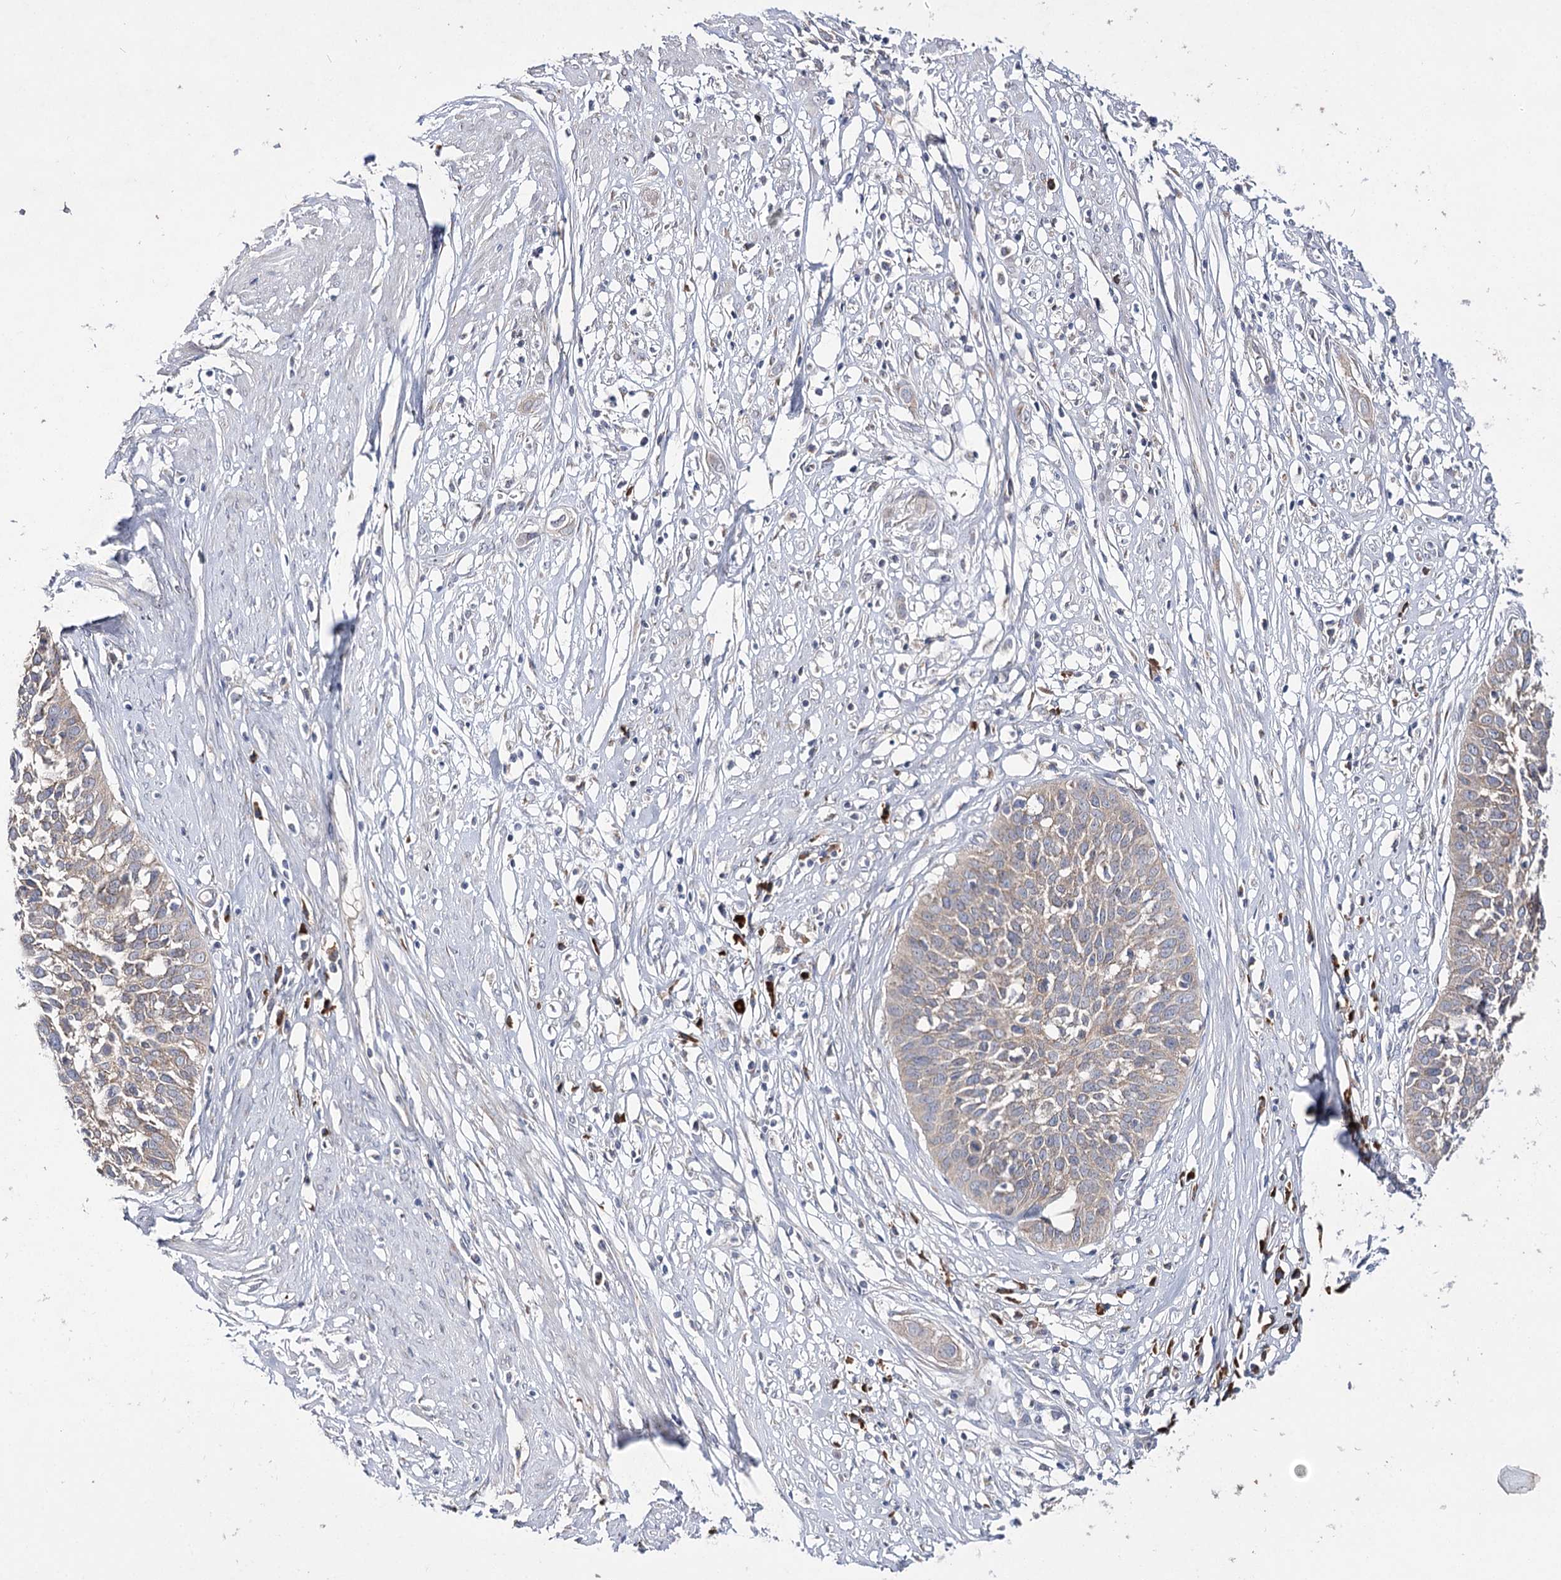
{"staining": {"intensity": "weak", "quantity": "<25%", "location": "cytoplasmic/membranous"}, "tissue": "cervical cancer", "cell_type": "Tumor cells", "image_type": "cancer", "snomed": [{"axis": "morphology", "description": "Squamous cell carcinoma, NOS"}, {"axis": "topography", "description": "Cervix"}], "caption": "IHC of human cervical squamous cell carcinoma reveals no staining in tumor cells.", "gene": "IL1RAP", "patient": {"sex": "female", "age": 34}}